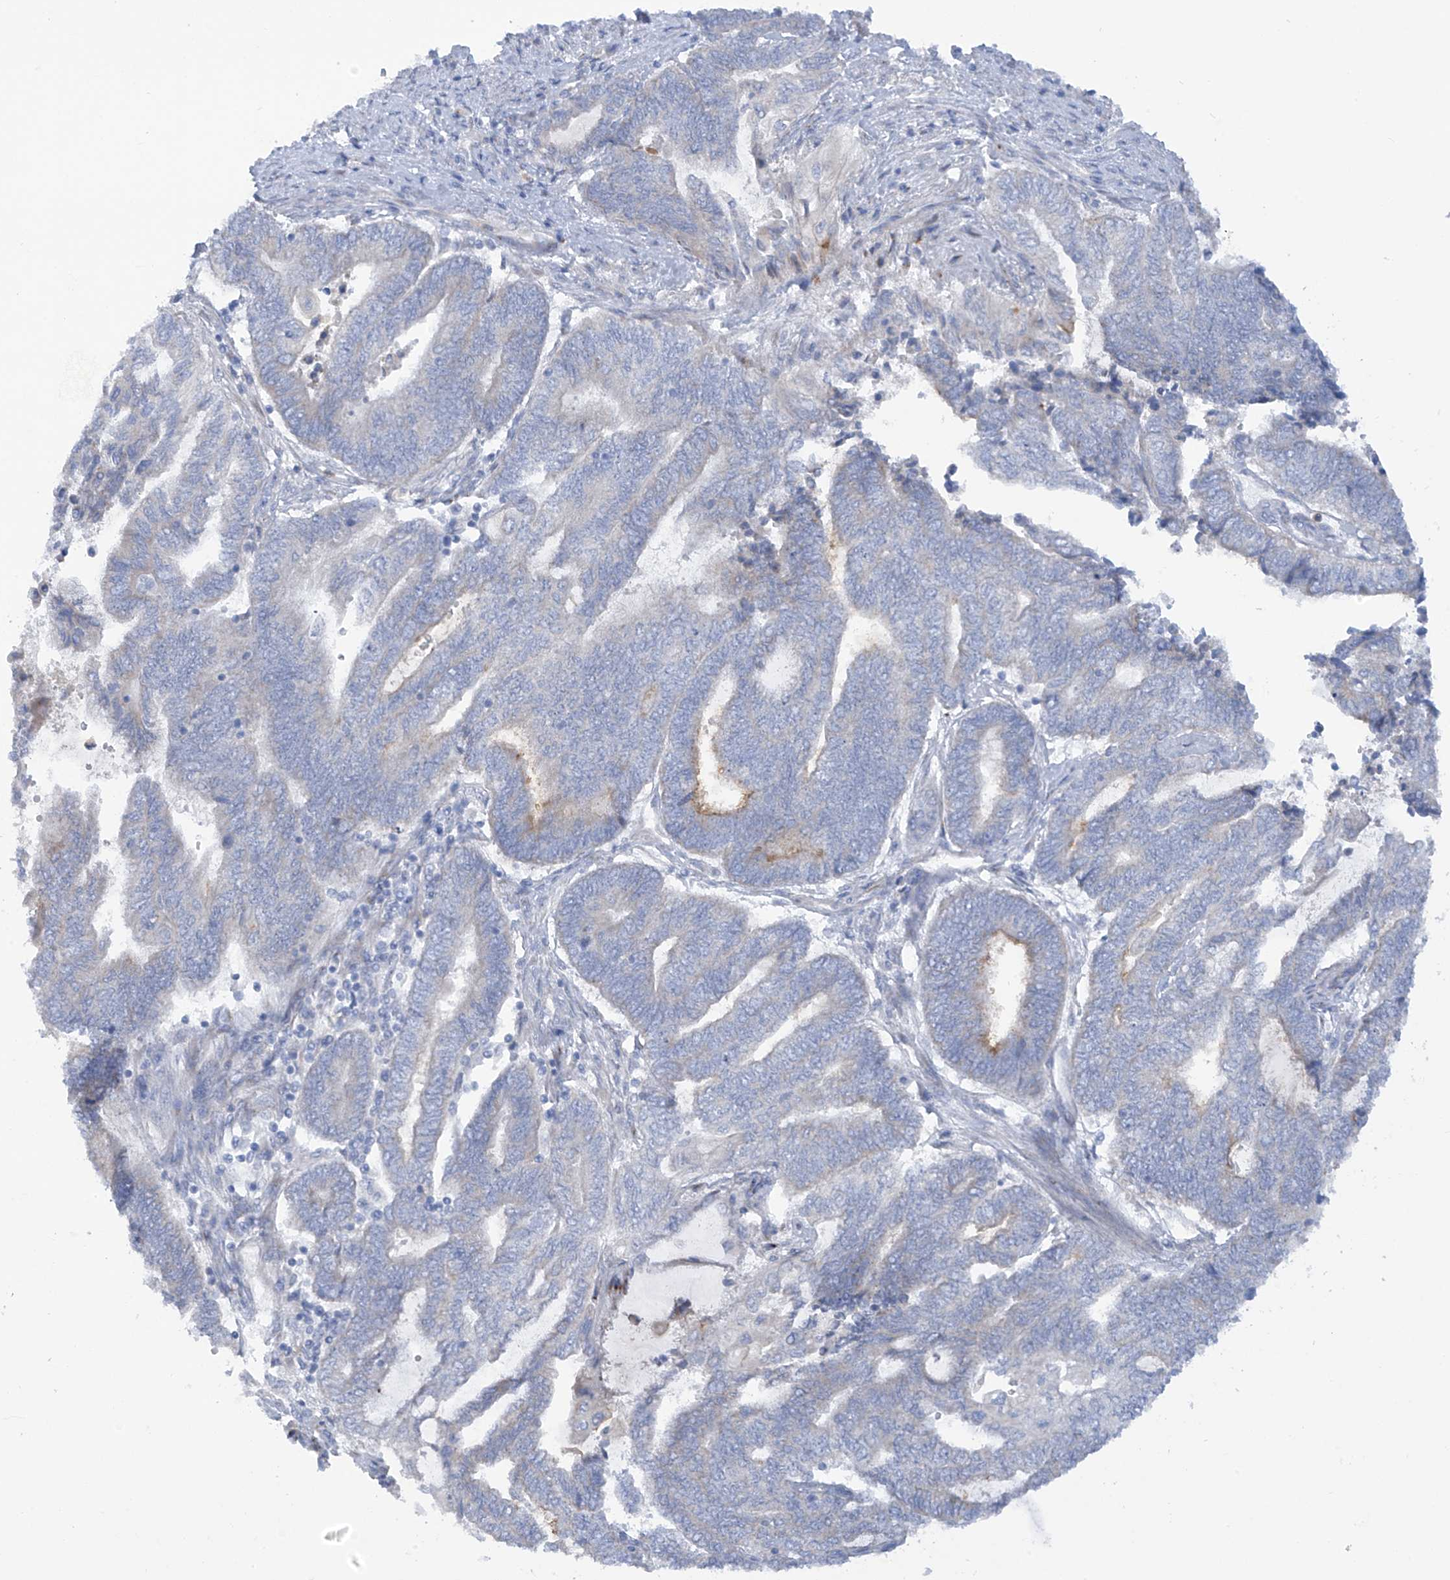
{"staining": {"intensity": "negative", "quantity": "none", "location": "none"}, "tissue": "endometrial cancer", "cell_type": "Tumor cells", "image_type": "cancer", "snomed": [{"axis": "morphology", "description": "Adenocarcinoma, NOS"}, {"axis": "topography", "description": "Uterus"}, {"axis": "topography", "description": "Endometrium"}], "caption": "This is a photomicrograph of immunohistochemistry (IHC) staining of adenocarcinoma (endometrial), which shows no staining in tumor cells.", "gene": "TRMT2B", "patient": {"sex": "female", "age": 70}}